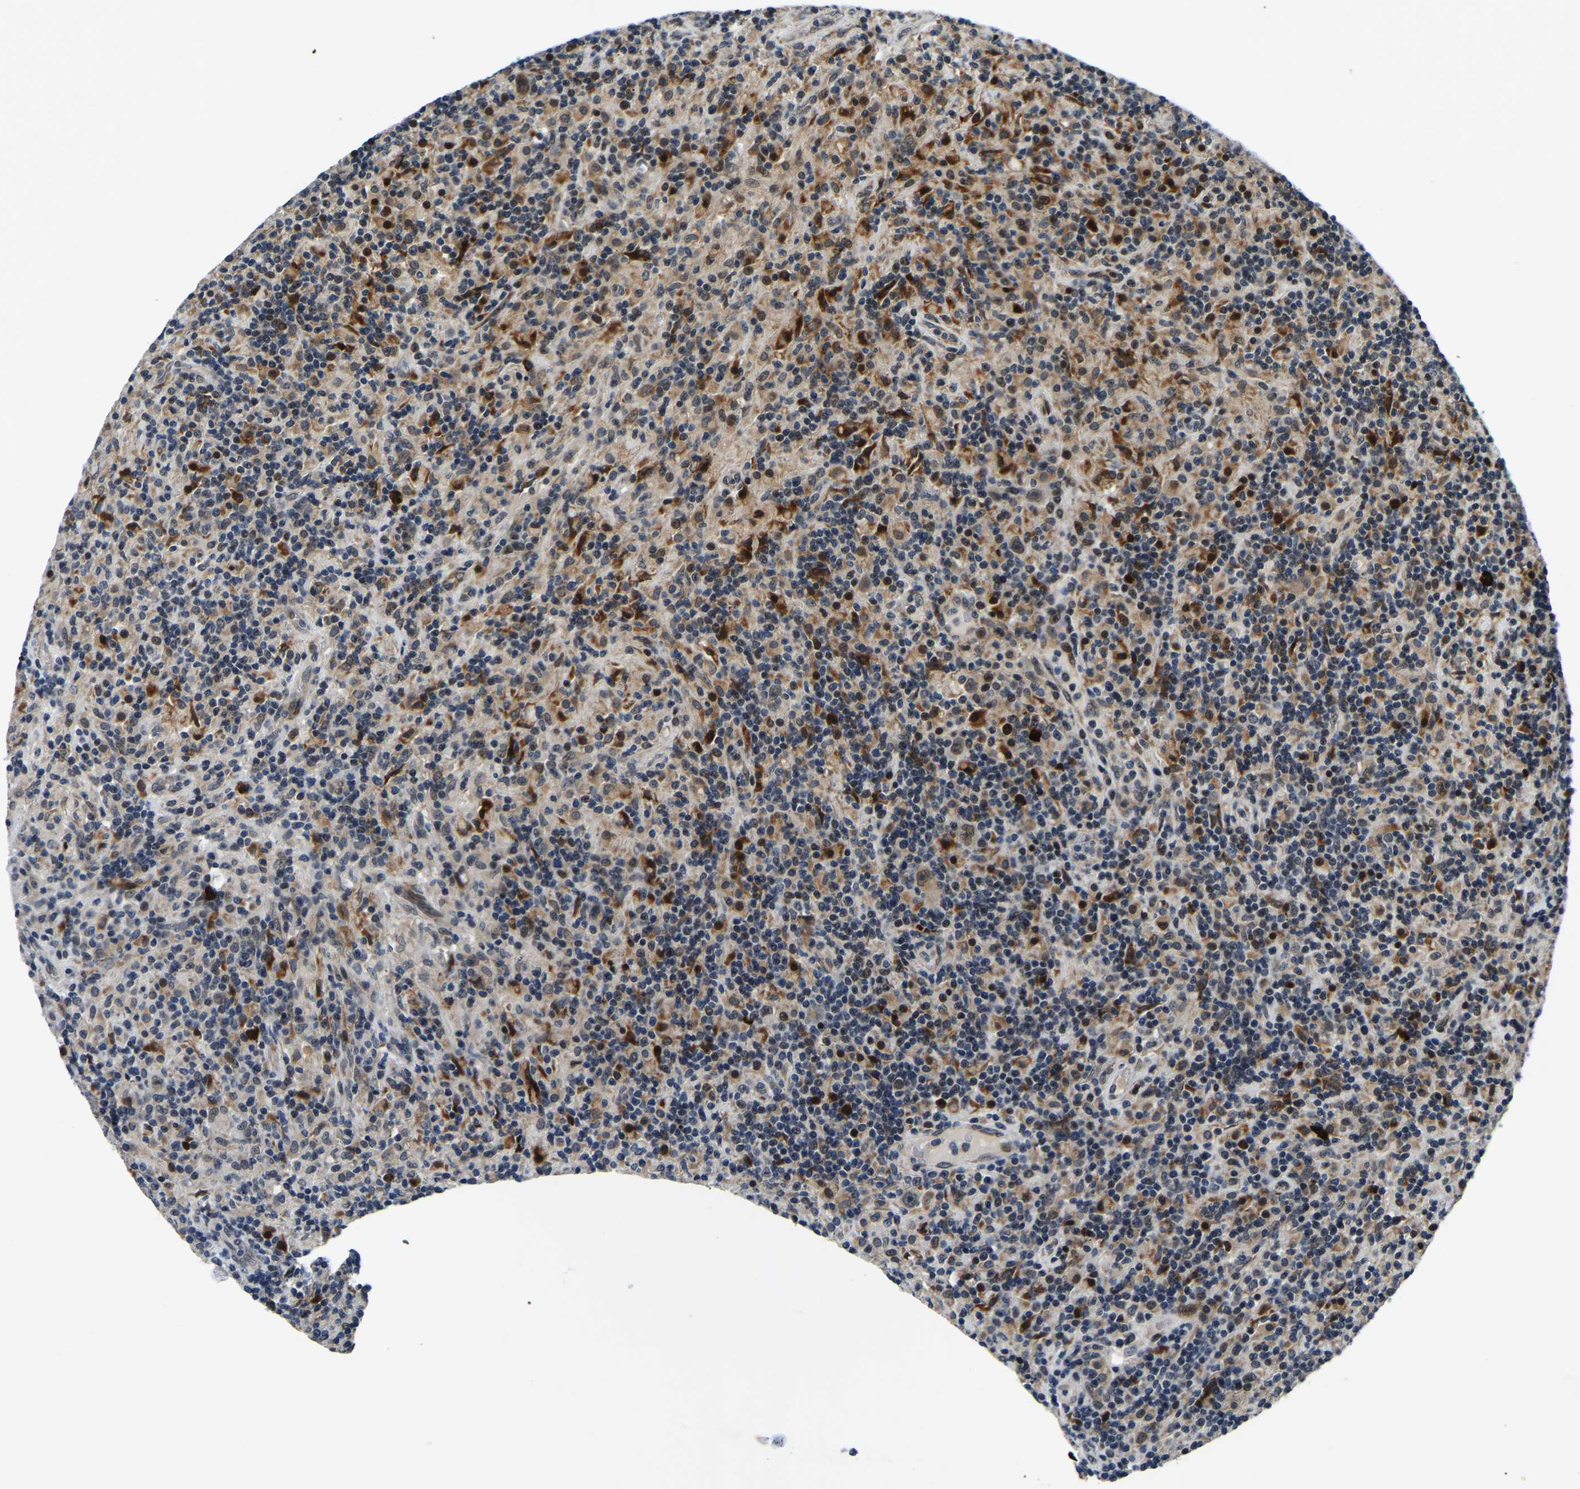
{"staining": {"intensity": "moderate", "quantity": ">75%", "location": "cytoplasmic/membranous,nuclear"}, "tissue": "lymphoma", "cell_type": "Tumor cells", "image_type": "cancer", "snomed": [{"axis": "morphology", "description": "Hodgkin's disease, NOS"}, {"axis": "topography", "description": "Lymph node"}], "caption": "Protein expression analysis of human lymphoma reveals moderate cytoplasmic/membranous and nuclear positivity in approximately >75% of tumor cells.", "gene": "ING2", "patient": {"sex": "male", "age": 70}}